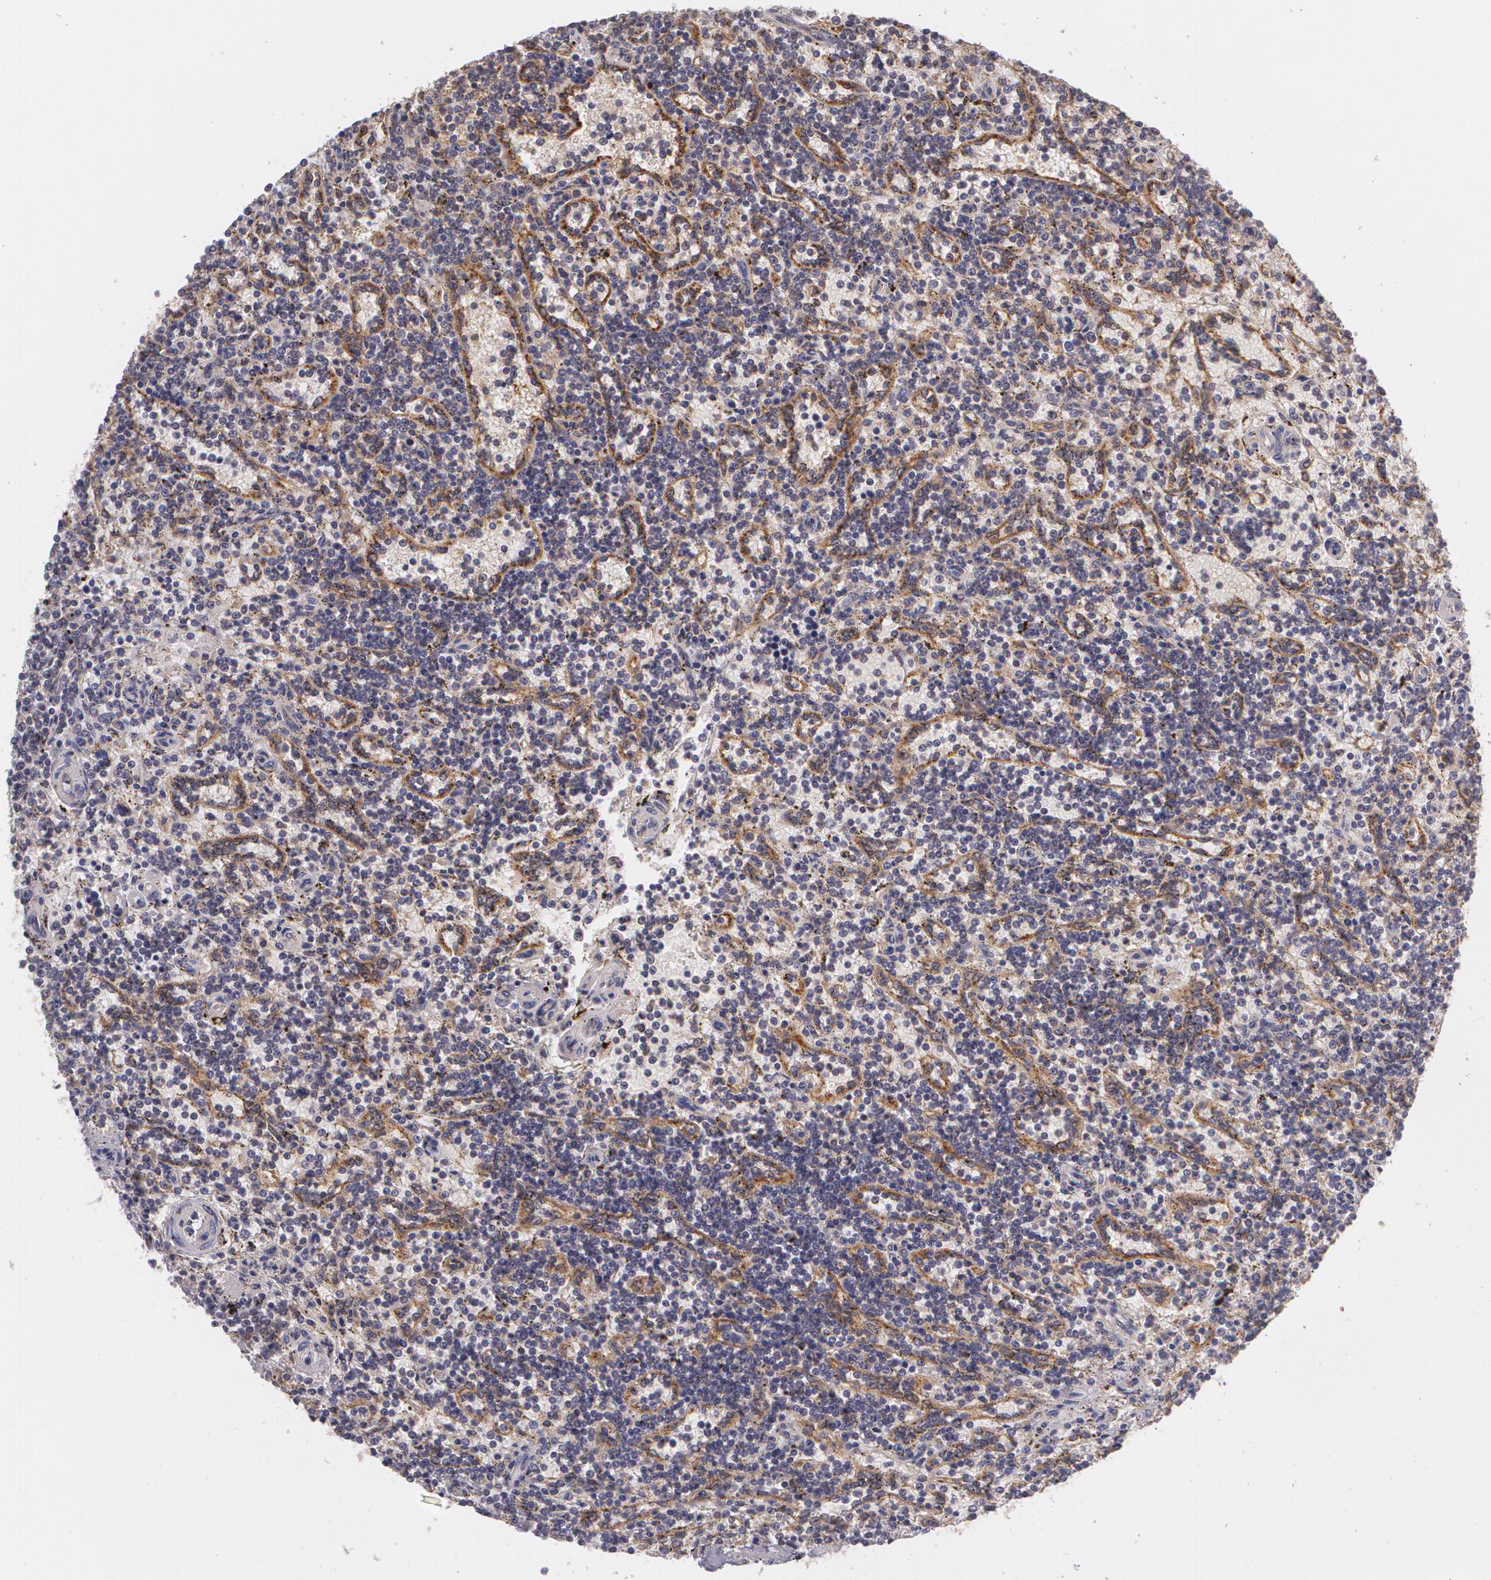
{"staining": {"intensity": "negative", "quantity": "none", "location": "none"}, "tissue": "lymphoma", "cell_type": "Tumor cells", "image_type": "cancer", "snomed": [{"axis": "morphology", "description": "Malignant lymphoma, non-Hodgkin's type, Low grade"}, {"axis": "topography", "description": "Spleen"}], "caption": "An immunohistochemistry image of lymphoma is shown. There is no staining in tumor cells of lymphoma. The staining was performed using DAB (3,3'-diaminobenzidine) to visualize the protein expression in brown, while the nuclei were stained in blue with hematoxylin (Magnification: 20x).", "gene": "CCL17", "patient": {"sex": "male", "age": 73}}